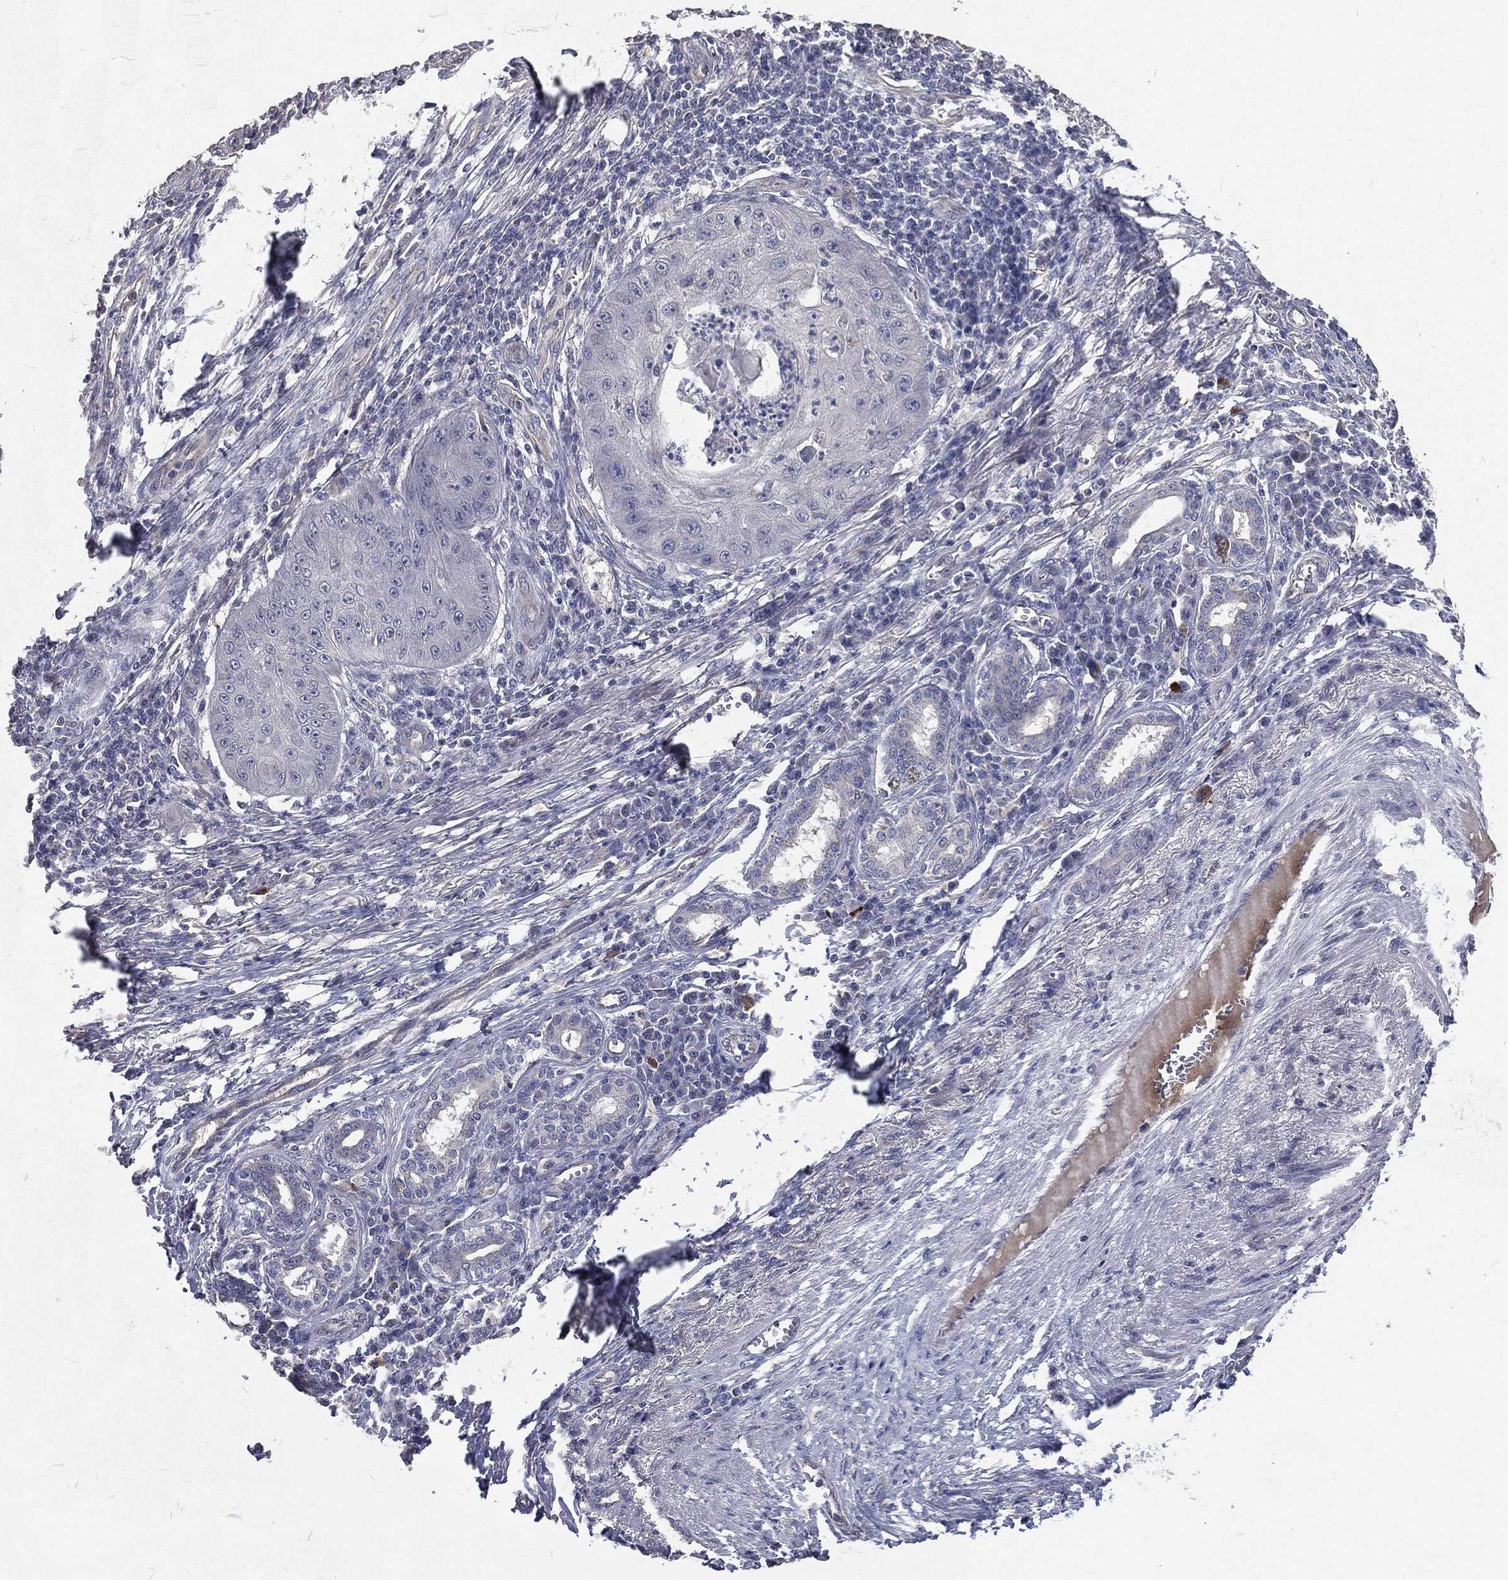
{"staining": {"intensity": "negative", "quantity": "none", "location": "none"}, "tissue": "skin cancer", "cell_type": "Tumor cells", "image_type": "cancer", "snomed": [{"axis": "morphology", "description": "Squamous cell carcinoma, NOS"}, {"axis": "topography", "description": "Skin"}], "caption": "Squamous cell carcinoma (skin) stained for a protein using IHC exhibits no expression tumor cells.", "gene": "CROCC", "patient": {"sex": "male", "age": 70}}